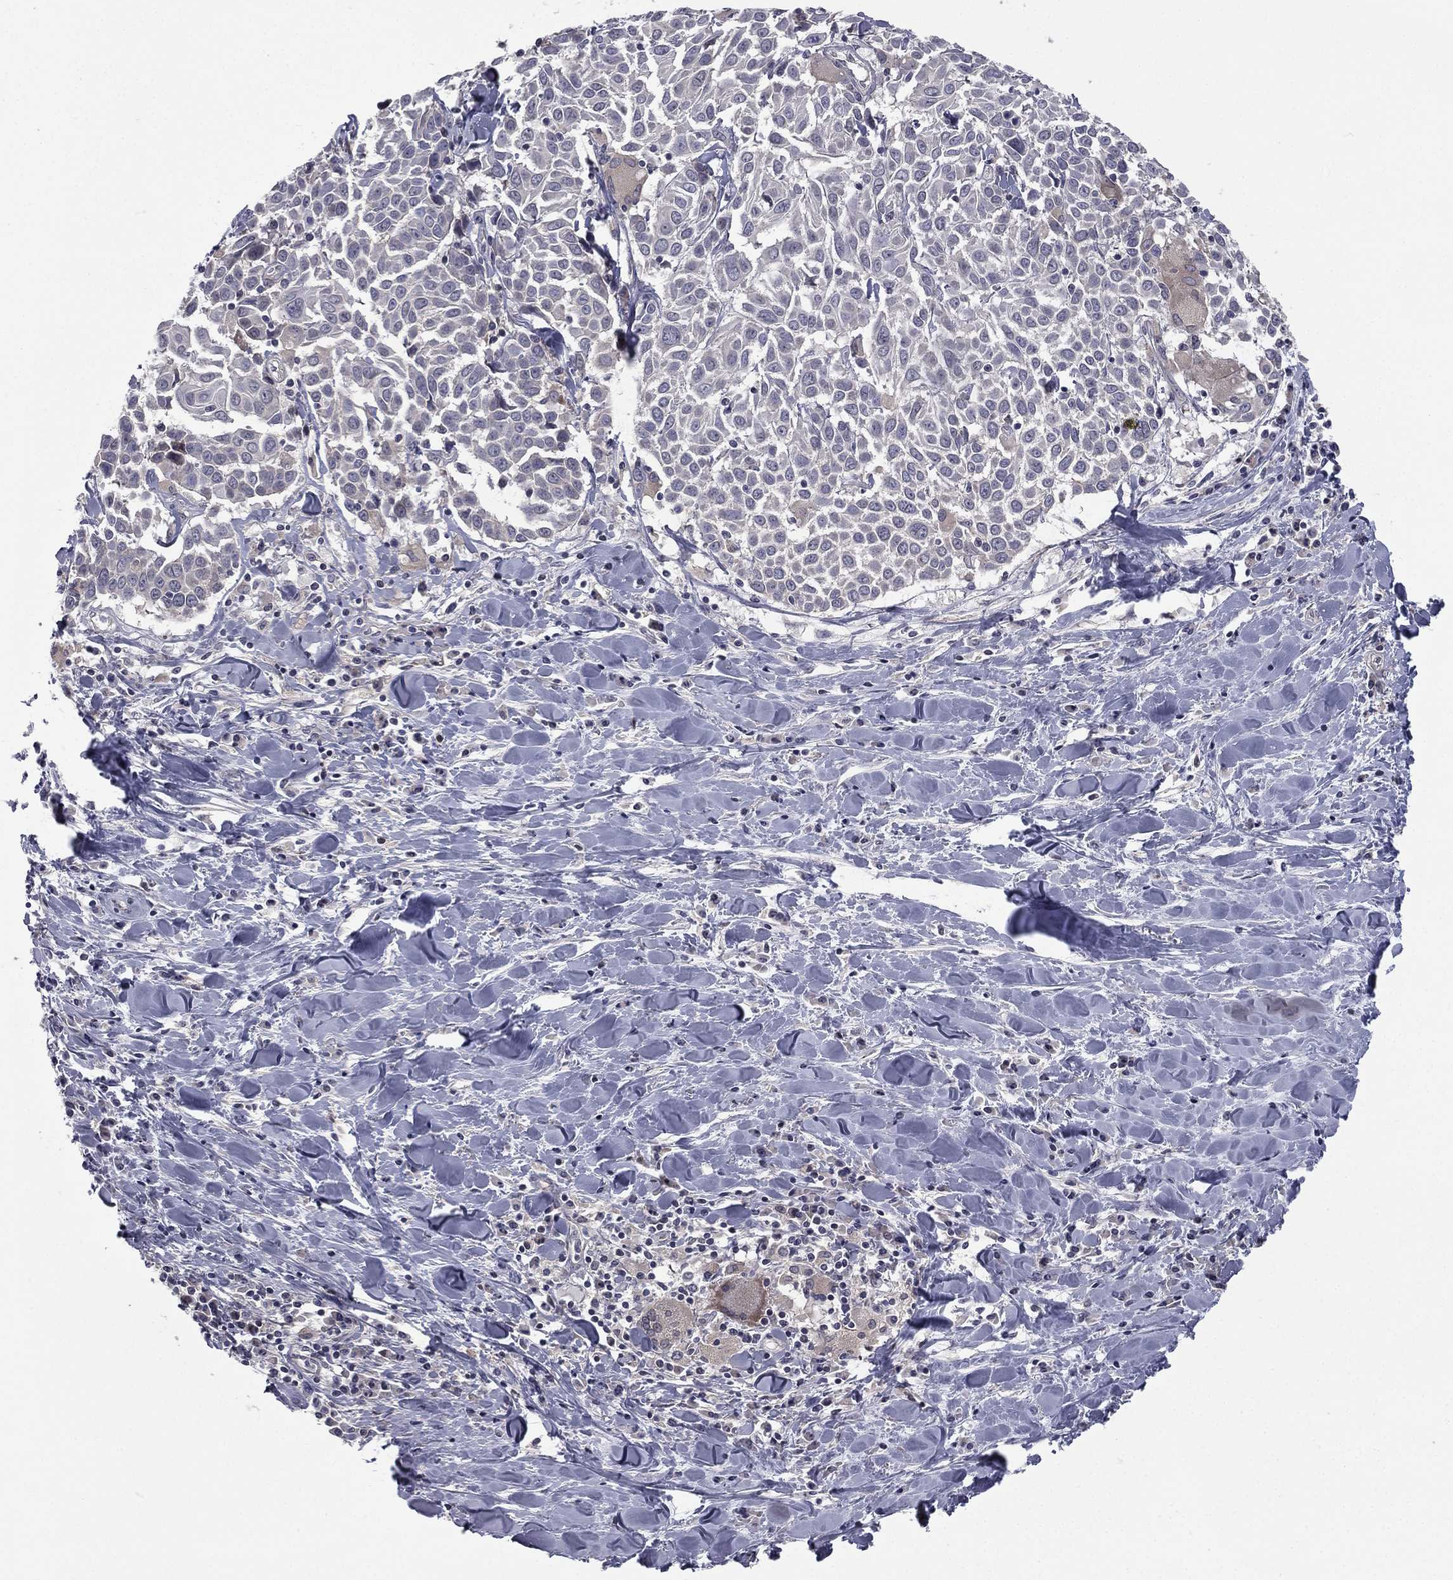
{"staining": {"intensity": "negative", "quantity": "none", "location": "none"}, "tissue": "lung cancer", "cell_type": "Tumor cells", "image_type": "cancer", "snomed": [{"axis": "morphology", "description": "Squamous cell carcinoma, NOS"}, {"axis": "topography", "description": "Lung"}], "caption": "High magnification brightfield microscopy of squamous cell carcinoma (lung) stained with DAB (brown) and counterstained with hematoxylin (blue): tumor cells show no significant expression. (Immunohistochemistry (ihc), brightfield microscopy, high magnification).", "gene": "ACTRT2", "patient": {"sex": "male", "age": 57}}